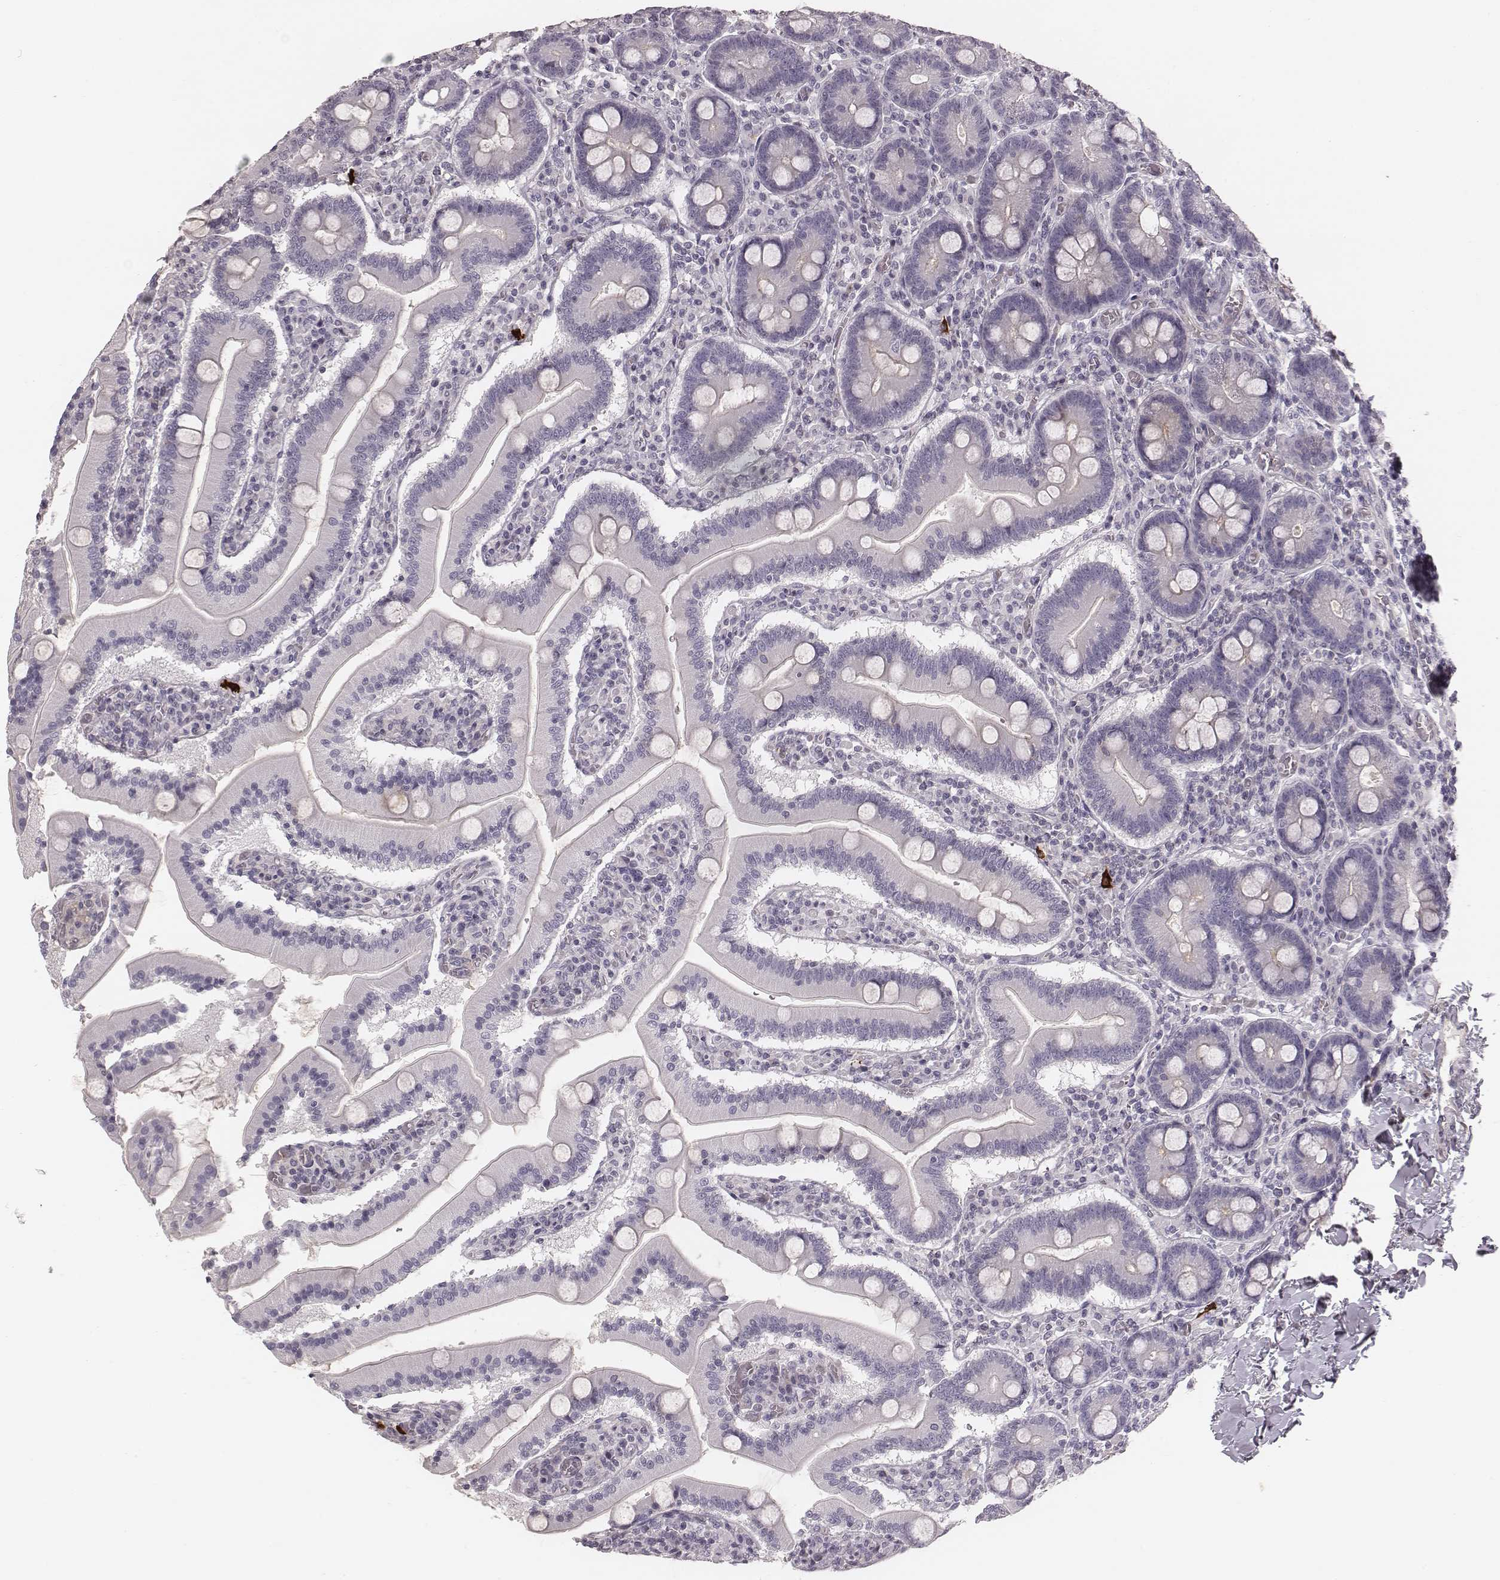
{"staining": {"intensity": "weak", "quantity": "<25%", "location": "cytoplasmic/membranous"}, "tissue": "small intestine", "cell_type": "Glandular cells", "image_type": "normal", "snomed": [{"axis": "morphology", "description": "Normal tissue, NOS"}, {"axis": "topography", "description": "Small intestine"}], "caption": "Protein analysis of benign small intestine exhibits no significant staining in glandular cells. (DAB (3,3'-diaminobenzidine) immunohistochemistry (IHC) with hematoxylin counter stain).", "gene": "S100Z", "patient": {"sex": "male", "age": 37}}